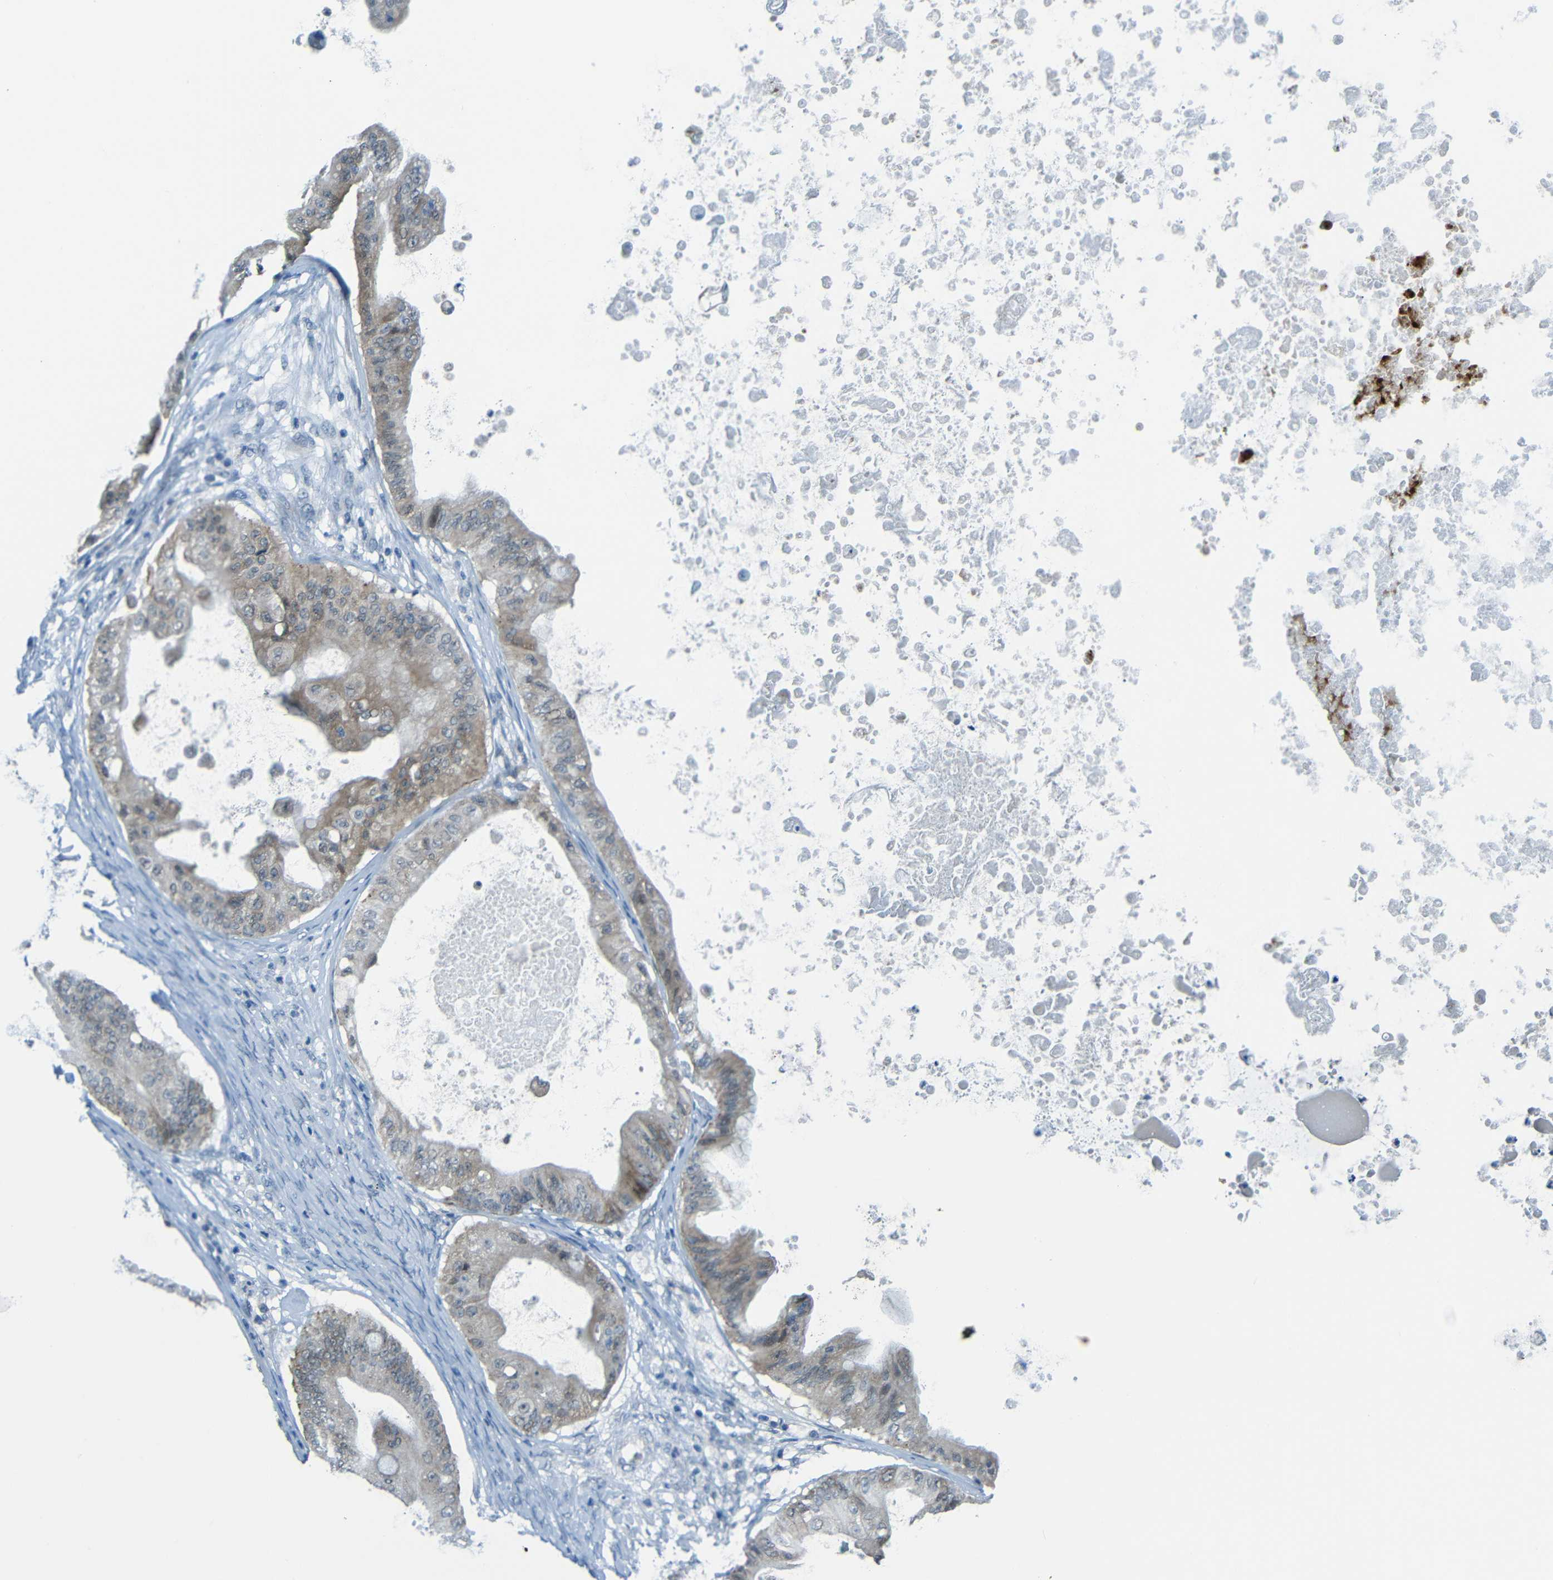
{"staining": {"intensity": "moderate", "quantity": "<25%", "location": "cytoplasmic/membranous"}, "tissue": "ovarian cancer", "cell_type": "Tumor cells", "image_type": "cancer", "snomed": [{"axis": "morphology", "description": "Cystadenocarcinoma, mucinous, NOS"}, {"axis": "topography", "description": "Ovary"}], "caption": "About <25% of tumor cells in ovarian cancer (mucinous cystadenocarcinoma) display moderate cytoplasmic/membranous protein expression as visualized by brown immunohistochemical staining.", "gene": "ANKRD22", "patient": {"sex": "female", "age": 37}}